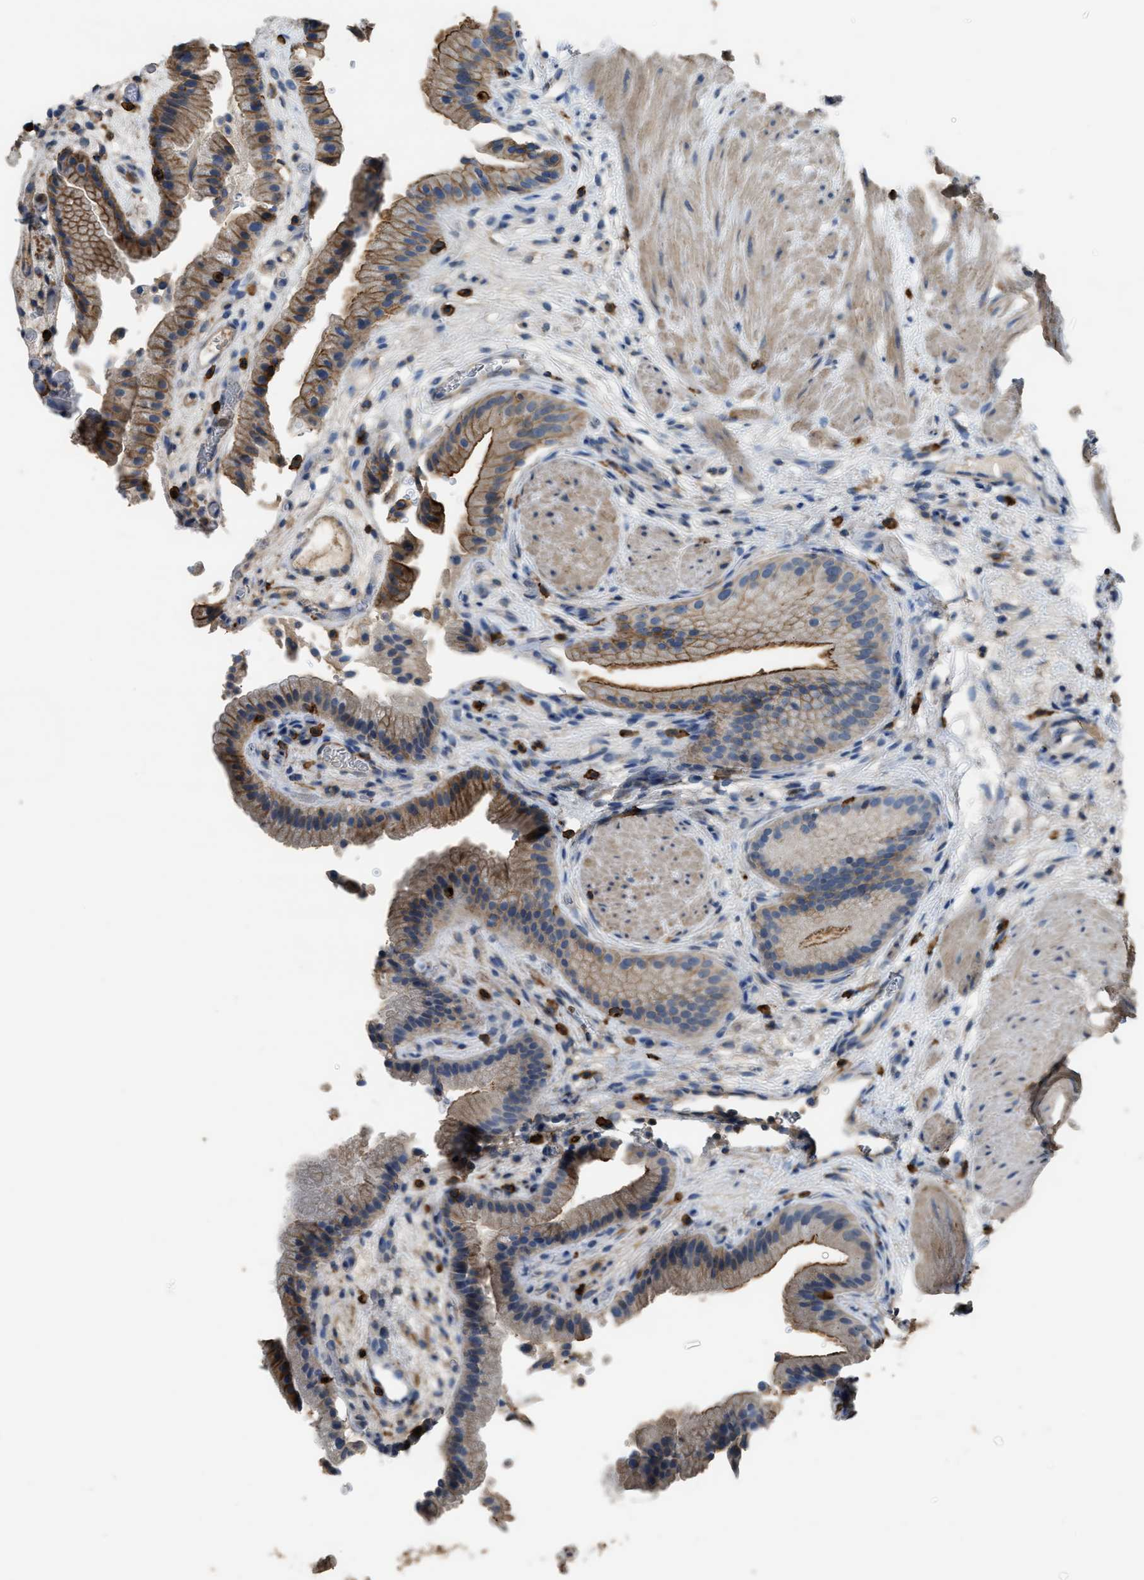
{"staining": {"intensity": "moderate", "quantity": ">75%", "location": "cytoplasmic/membranous"}, "tissue": "gallbladder", "cell_type": "Glandular cells", "image_type": "normal", "snomed": [{"axis": "morphology", "description": "Normal tissue, NOS"}, {"axis": "topography", "description": "Gallbladder"}], "caption": "Immunohistochemistry (IHC) histopathology image of unremarkable human gallbladder stained for a protein (brown), which reveals medium levels of moderate cytoplasmic/membranous staining in approximately >75% of glandular cells.", "gene": "OR51E1", "patient": {"sex": "male", "age": 49}}